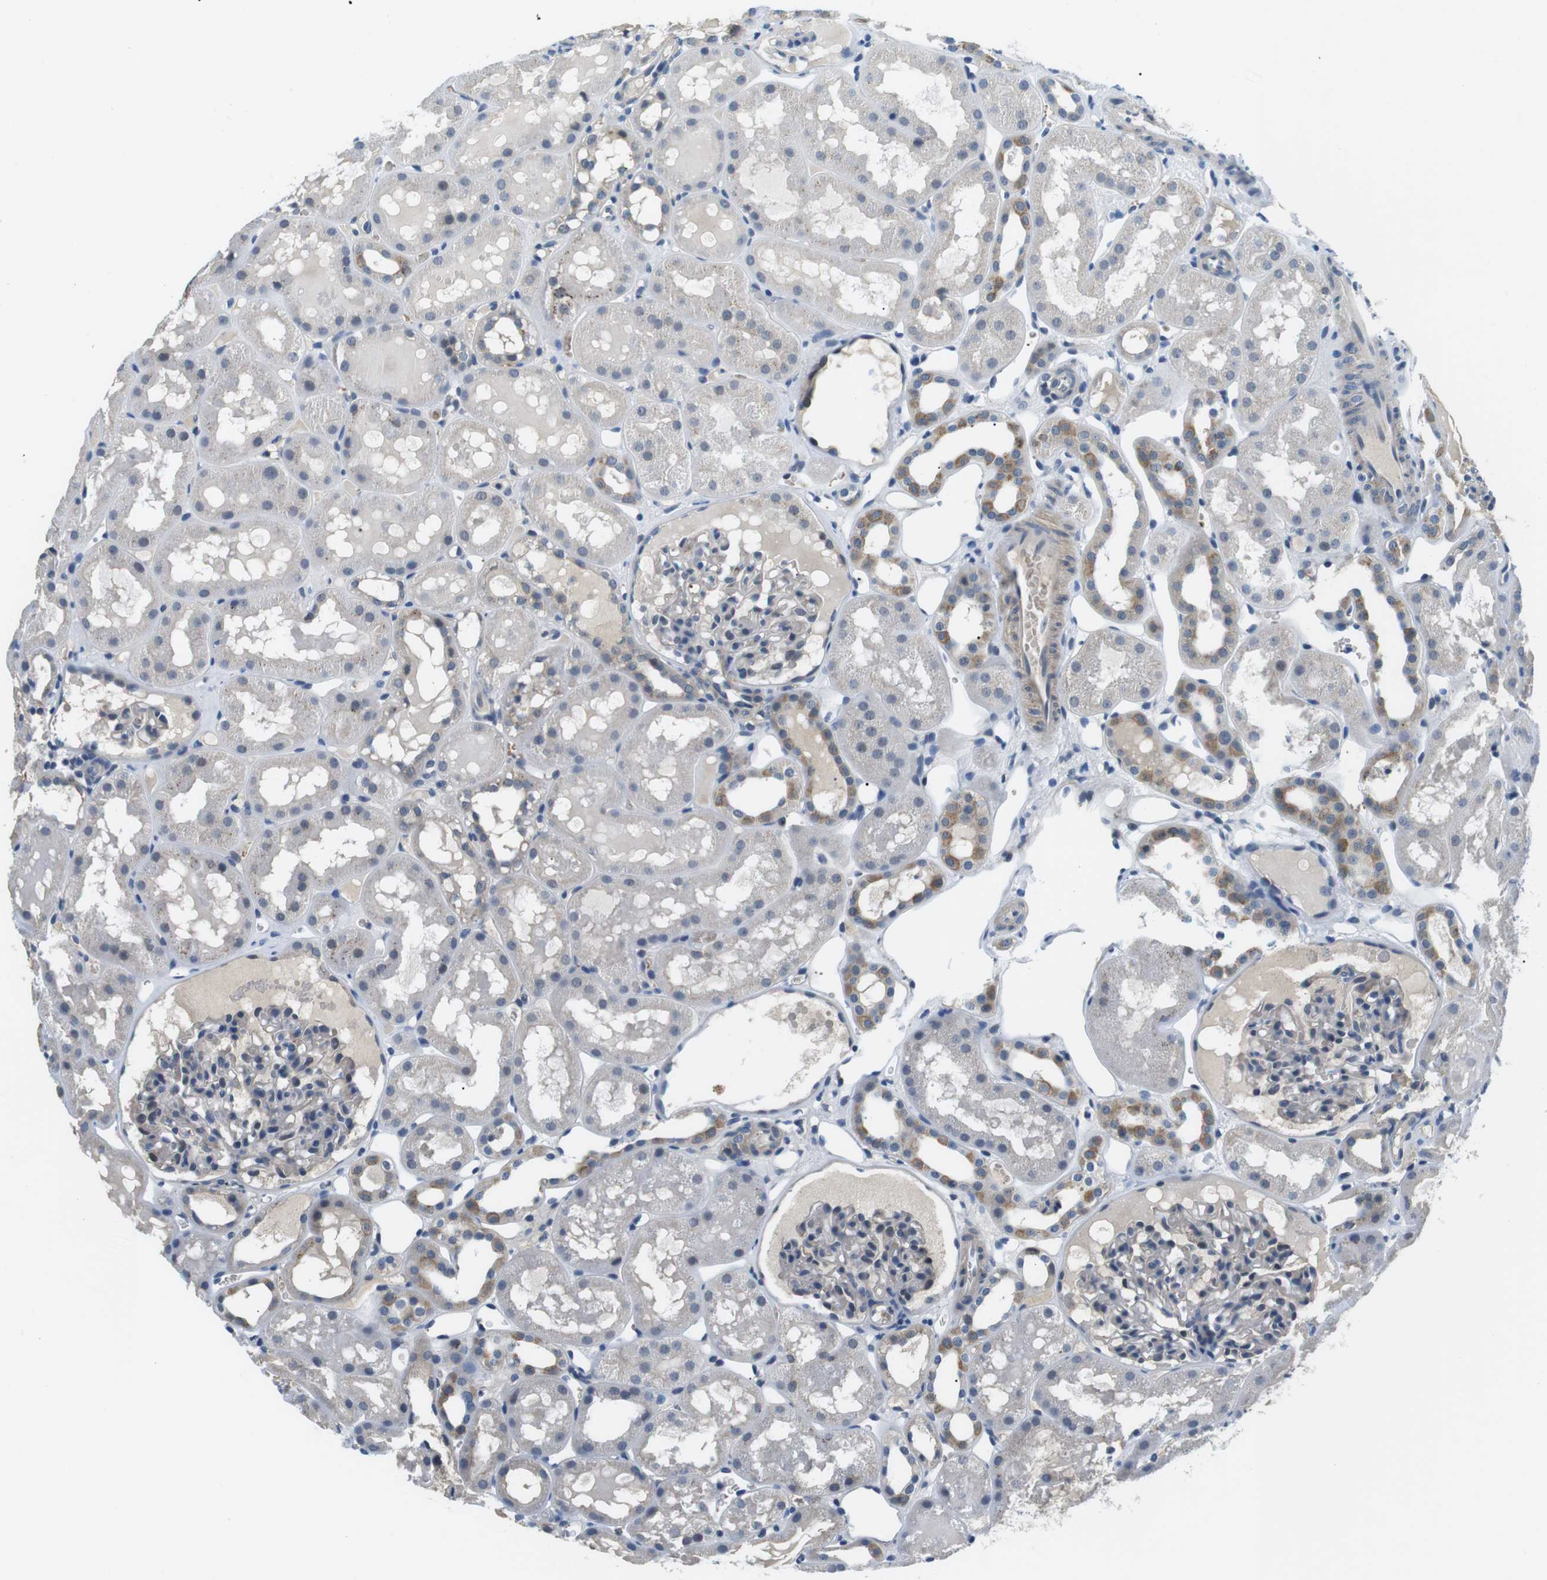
{"staining": {"intensity": "negative", "quantity": "none", "location": "none"}, "tissue": "kidney", "cell_type": "Cells in glomeruli", "image_type": "normal", "snomed": [{"axis": "morphology", "description": "Normal tissue, NOS"}, {"axis": "topography", "description": "Kidney"}, {"axis": "topography", "description": "Urinary bladder"}], "caption": "DAB immunohistochemical staining of normal kidney displays no significant staining in cells in glomeruli. (Stains: DAB immunohistochemistry with hematoxylin counter stain, Microscopy: brightfield microscopy at high magnification).", "gene": "WSCD1", "patient": {"sex": "male", "age": 16}}